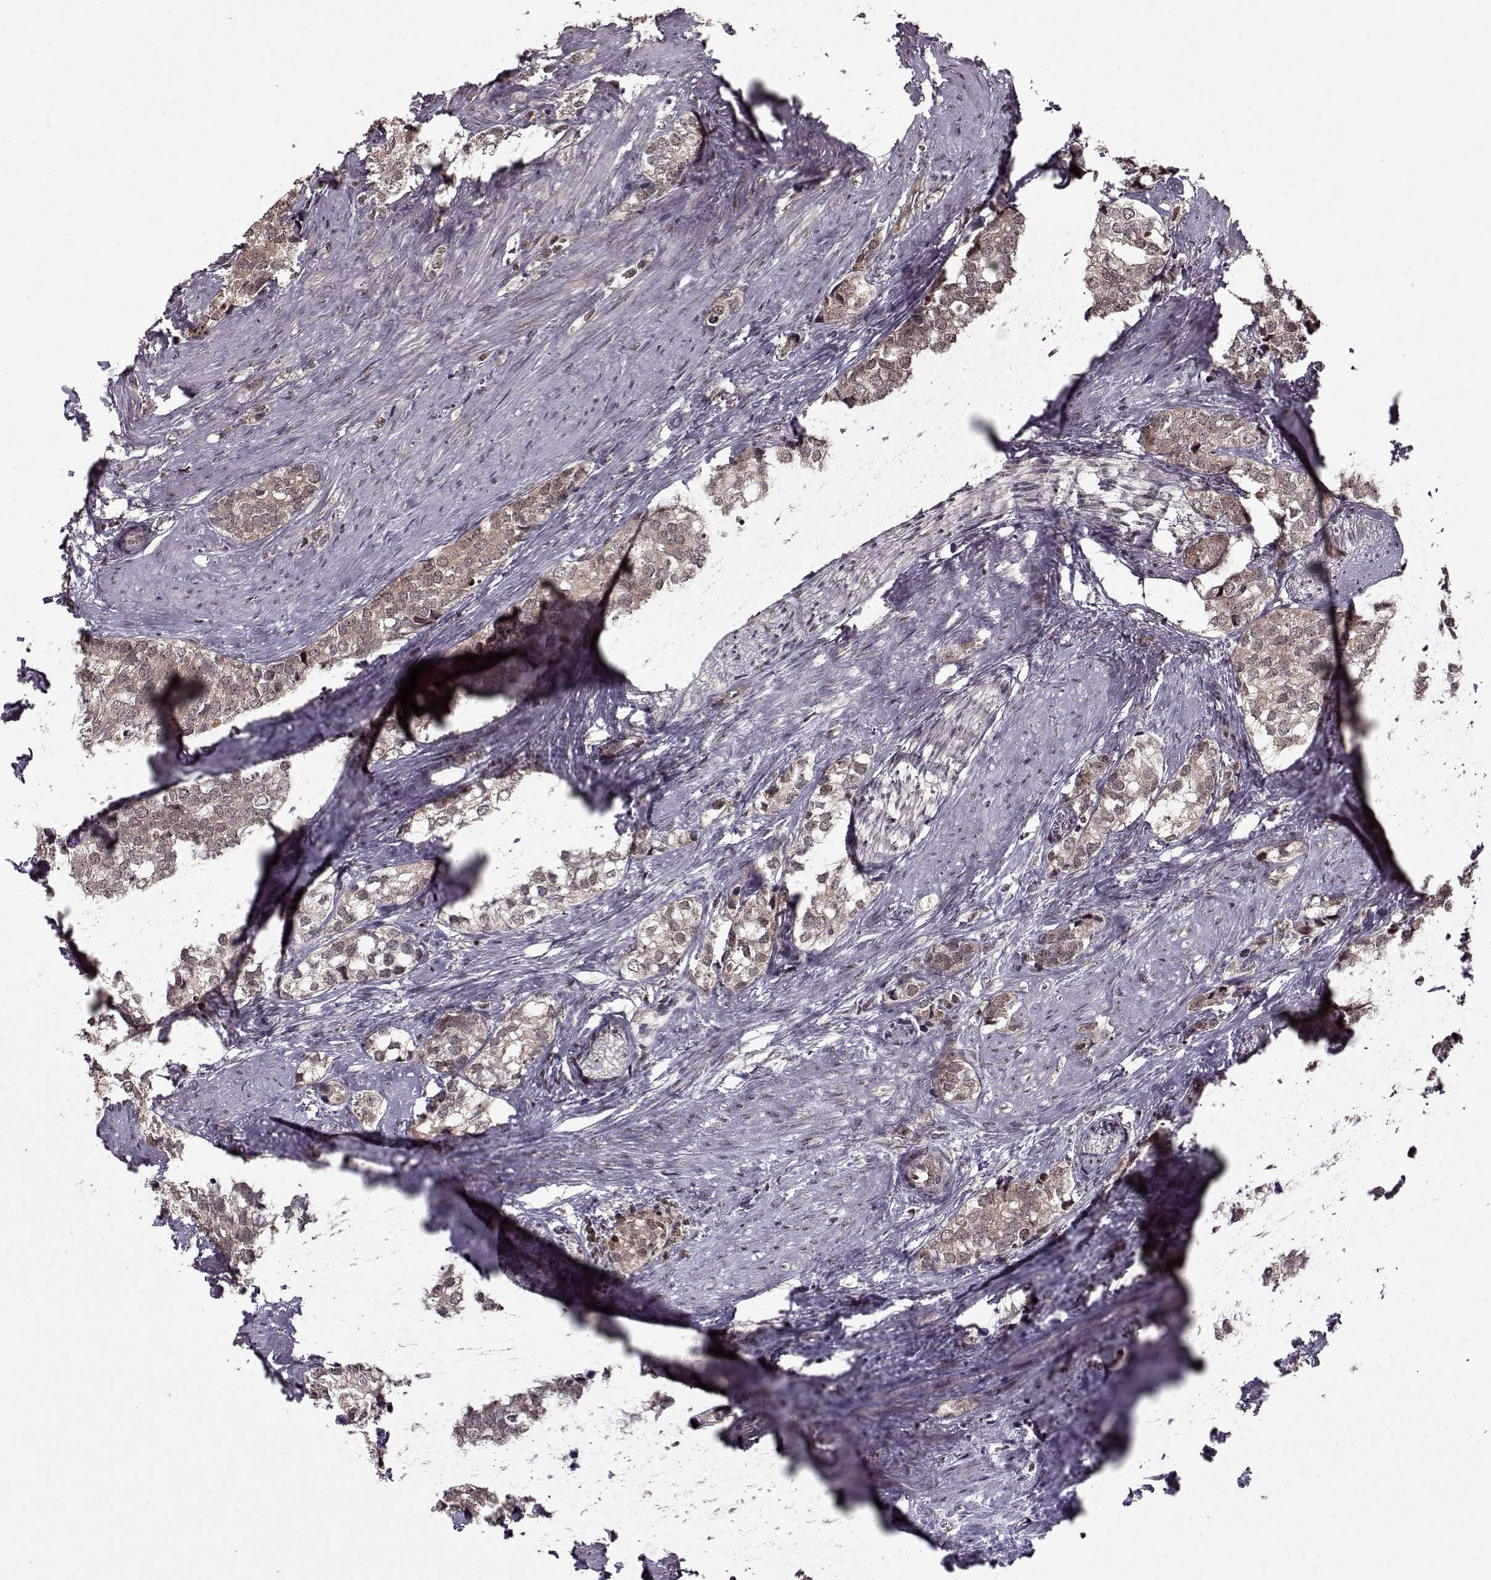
{"staining": {"intensity": "weak", "quantity": ">75%", "location": "cytoplasmic/membranous,nuclear"}, "tissue": "prostate cancer", "cell_type": "Tumor cells", "image_type": "cancer", "snomed": [{"axis": "morphology", "description": "Adenocarcinoma, NOS"}, {"axis": "topography", "description": "Prostate and seminal vesicle, NOS"}], "caption": "Prostate adenocarcinoma stained for a protein displays weak cytoplasmic/membranous and nuclear positivity in tumor cells.", "gene": "PSMA7", "patient": {"sex": "male", "age": 63}}